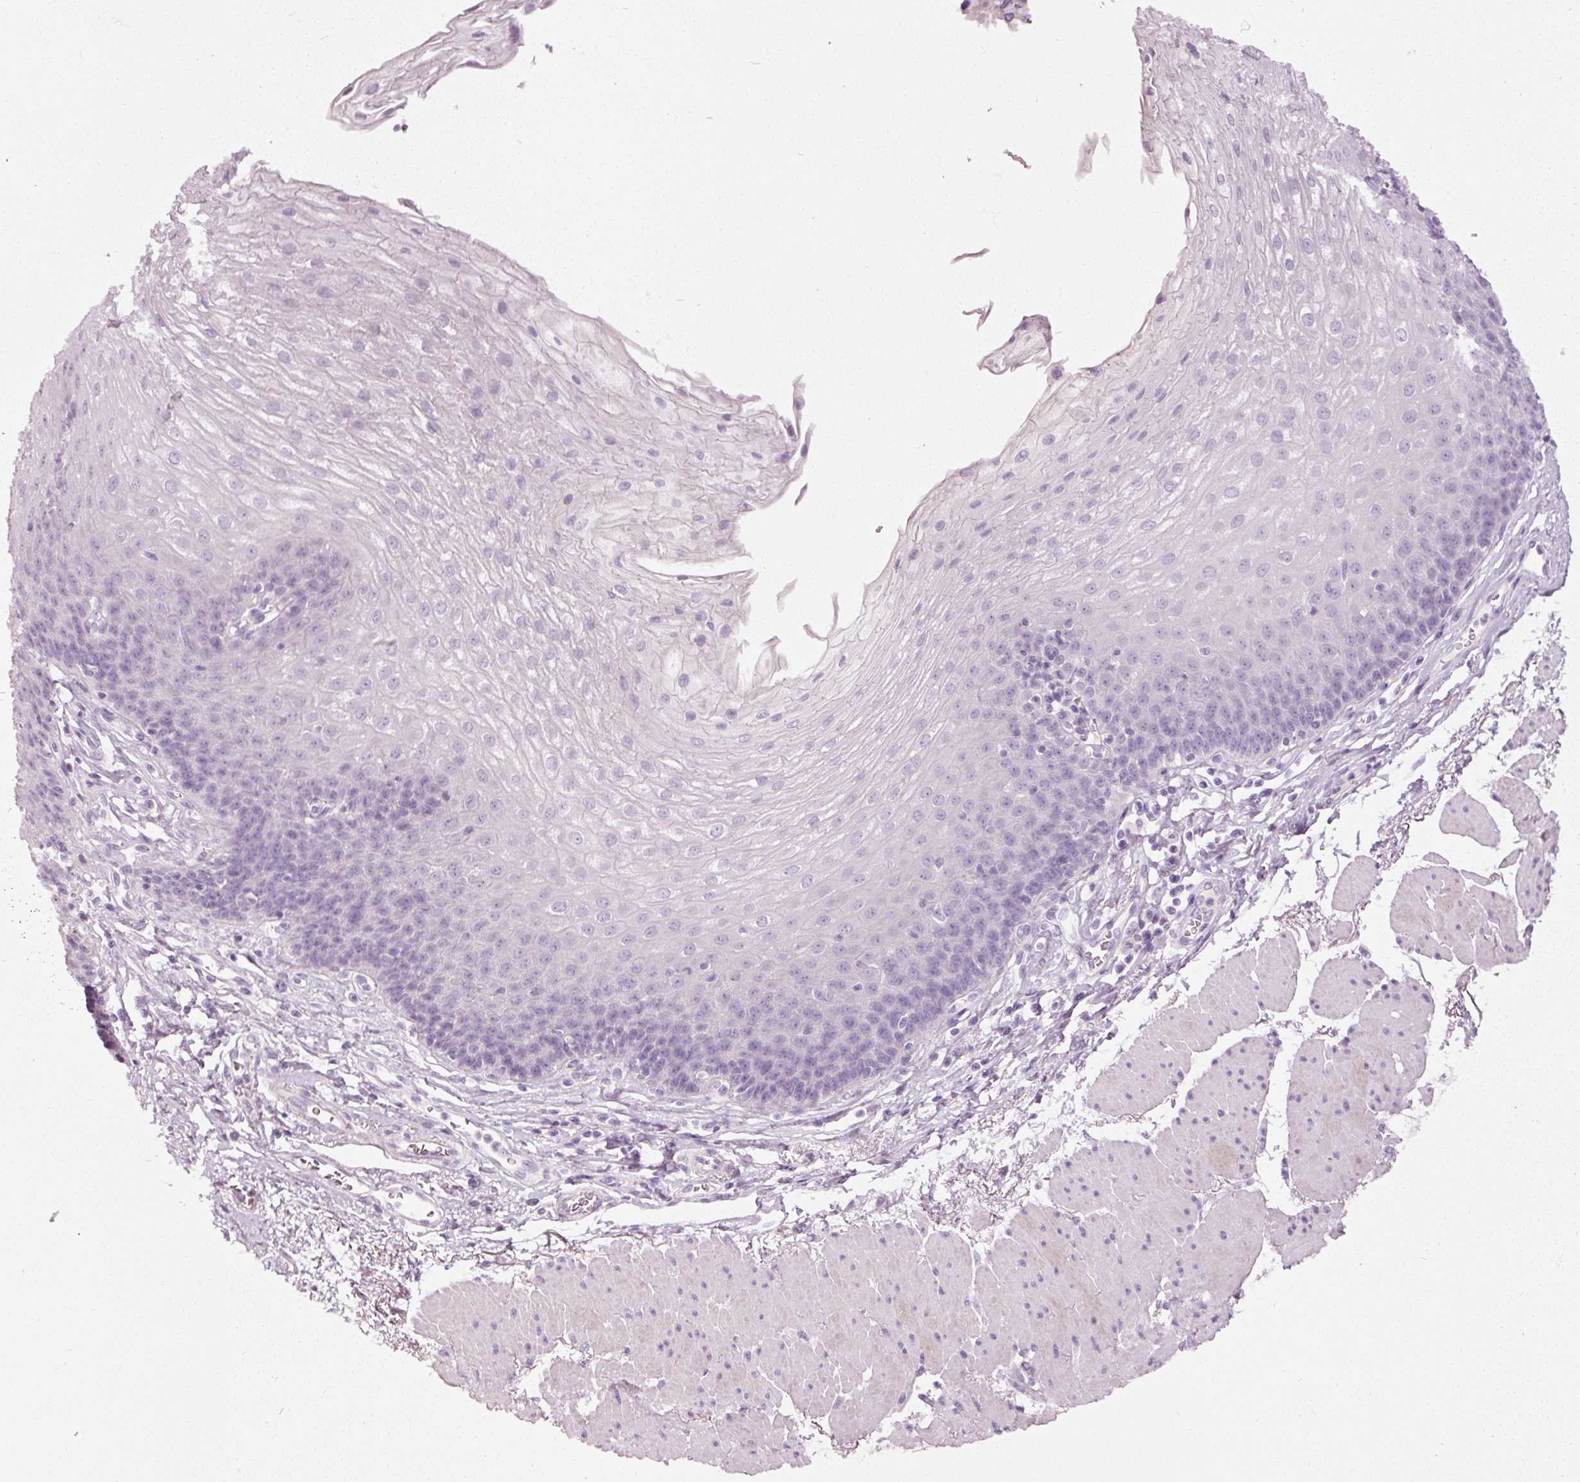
{"staining": {"intensity": "negative", "quantity": "none", "location": "none"}, "tissue": "esophagus", "cell_type": "Squamous epithelial cells", "image_type": "normal", "snomed": [{"axis": "morphology", "description": "Normal tissue, NOS"}, {"axis": "topography", "description": "Esophagus"}], "caption": "Human esophagus stained for a protein using immunohistochemistry demonstrates no expression in squamous epithelial cells.", "gene": "MUC5AC", "patient": {"sex": "female", "age": 81}}